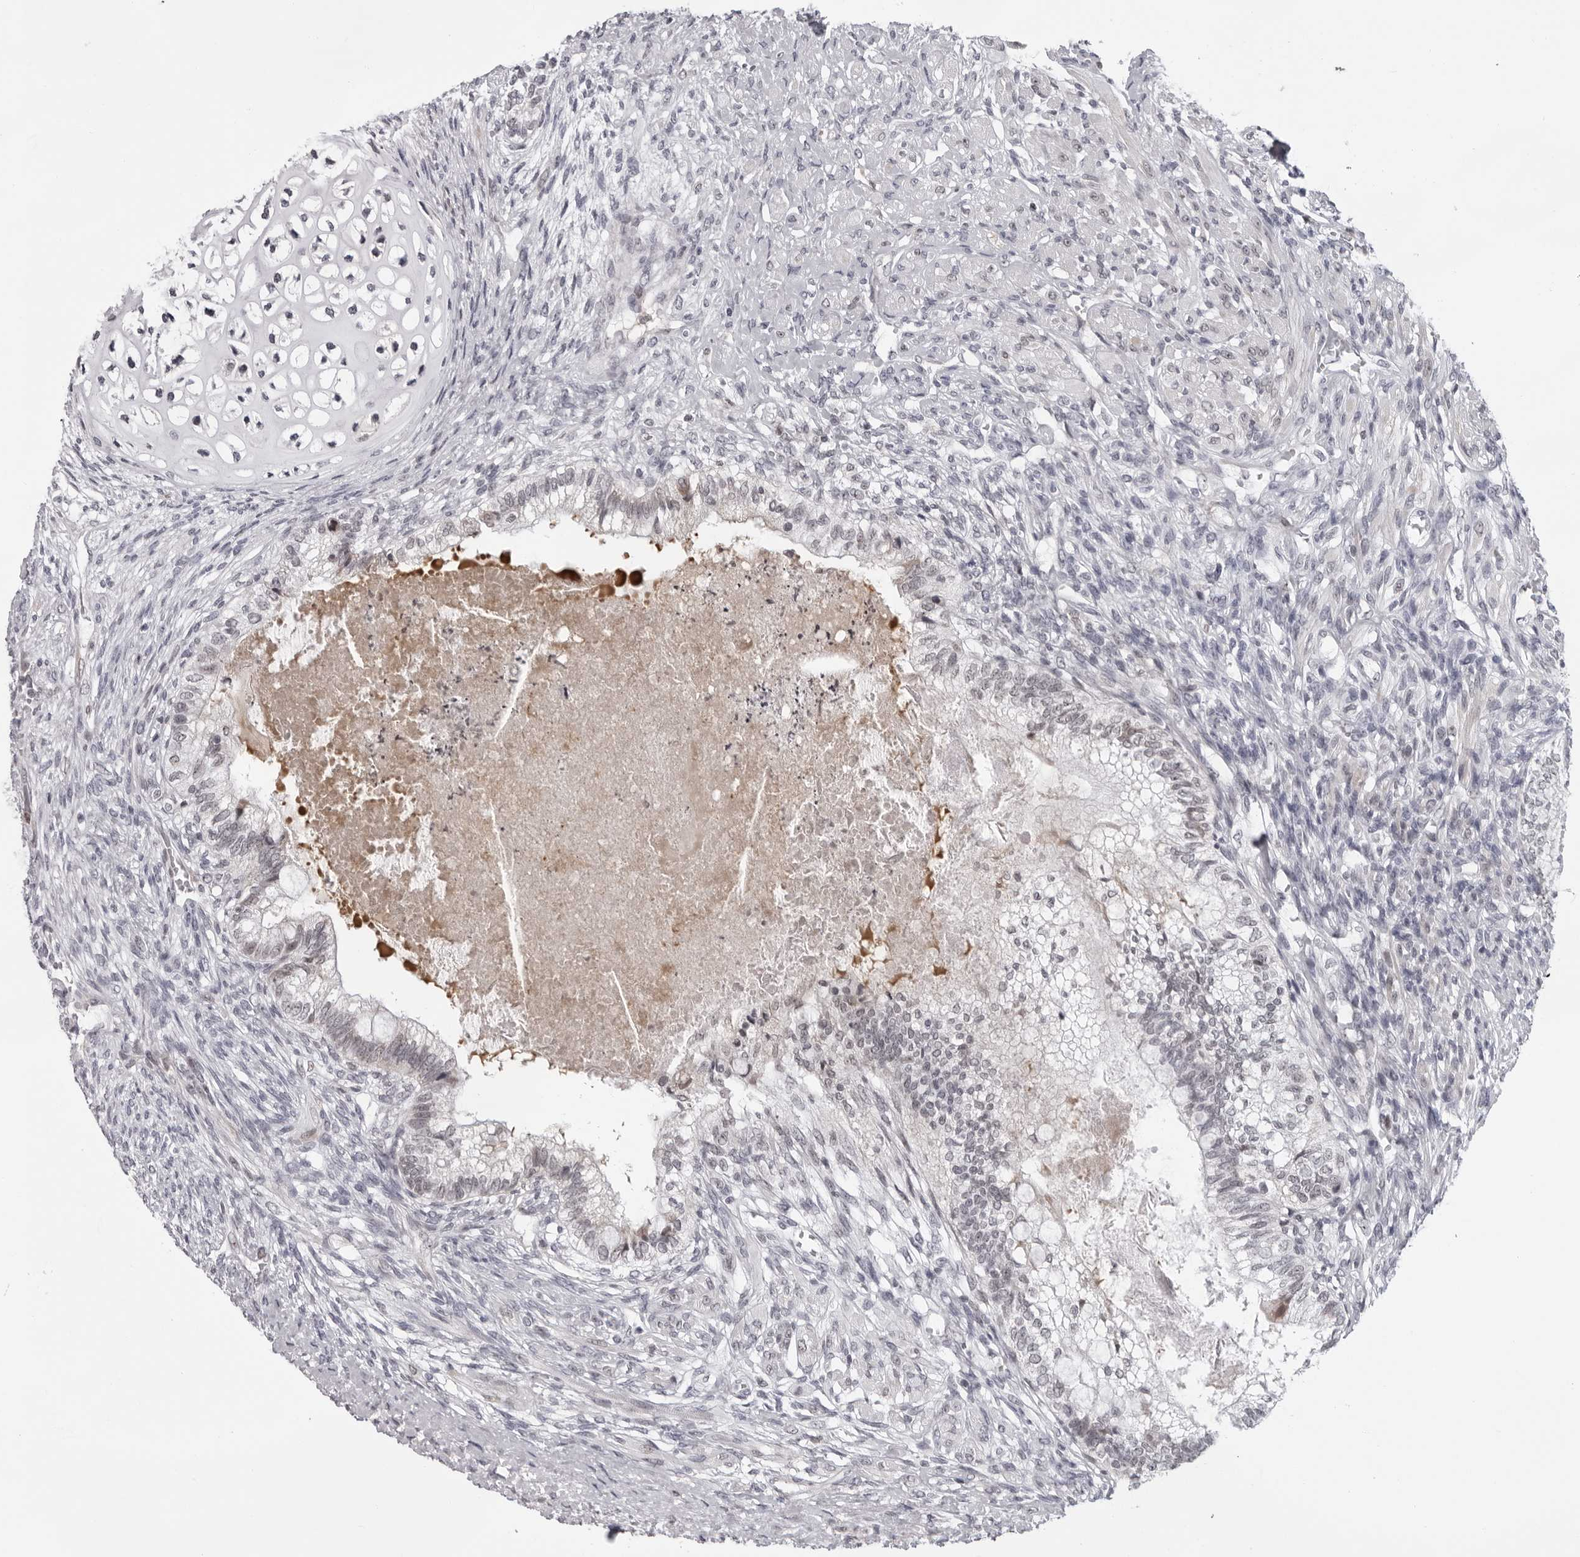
{"staining": {"intensity": "weak", "quantity": "<25%", "location": "nuclear"}, "tissue": "testis cancer", "cell_type": "Tumor cells", "image_type": "cancer", "snomed": [{"axis": "morphology", "description": "Seminoma, NOS"}, {"axis": "morphology", "description": "Carcinoma, Embryonal, NOS"}, {"axis": "topography", "description": "Testis"}], "caption": "Tumor cells are negative for brown protein staining in testis cancer.", "gene": "EXOSC10", "patient": {"sex": "male", "age": 28}}